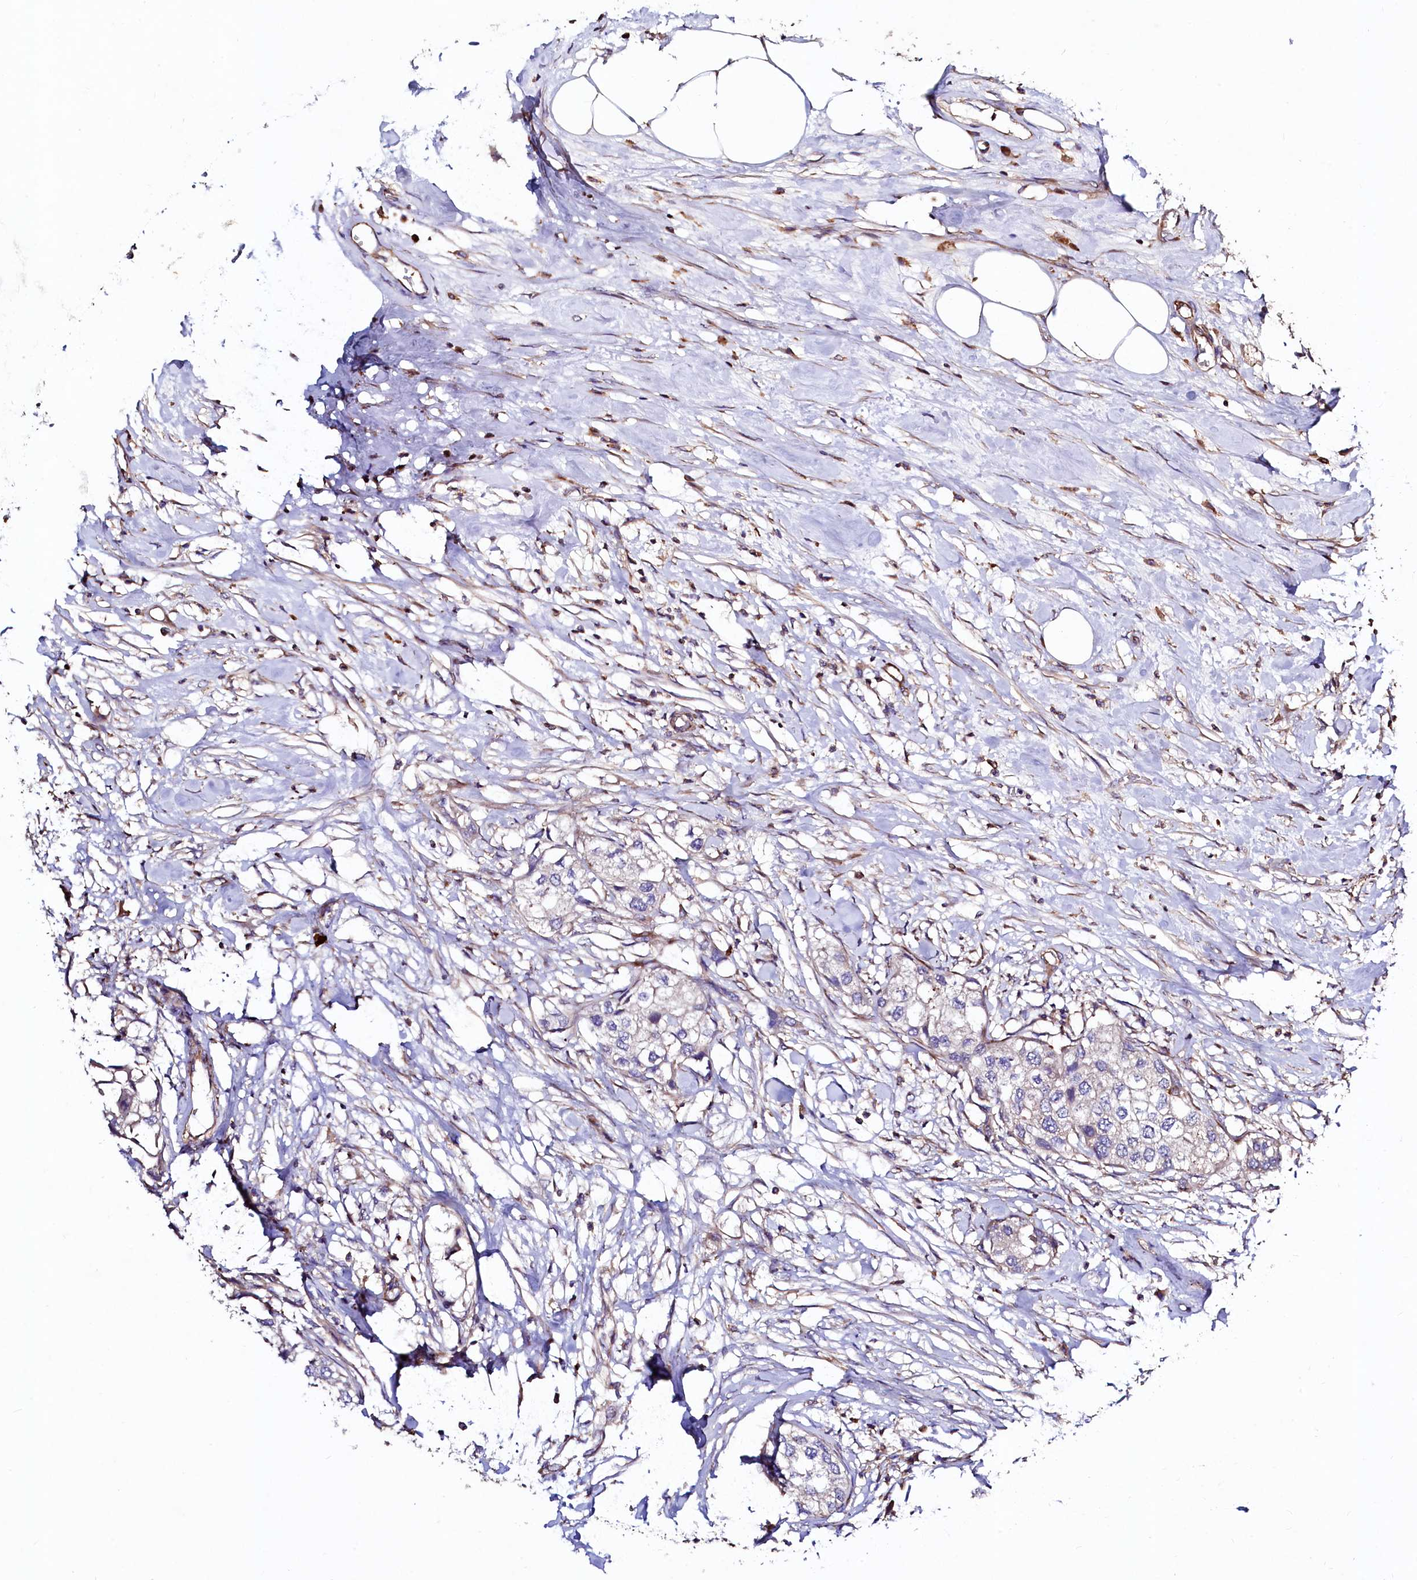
{"staining": {"intensity": "negative", "quantity": "none", "location": "none"}, "tissue": "urothelial cancer", "cell_type": "Tumor cells", "image_type": "cancer", "snomed": [{"axis": "morphology", "description": "Urothelial carcinoma, High grade"}, {"axis": "topography", "description": "Urinary bladder"}], "caption": "A photomicrograph of human urothelial cancer is negative for staining in tumor cells. (IHC, brightfield microscopy, high magnification).", "gene": "KLHDC4", "patient": {"sex": "male", "age": 64}}